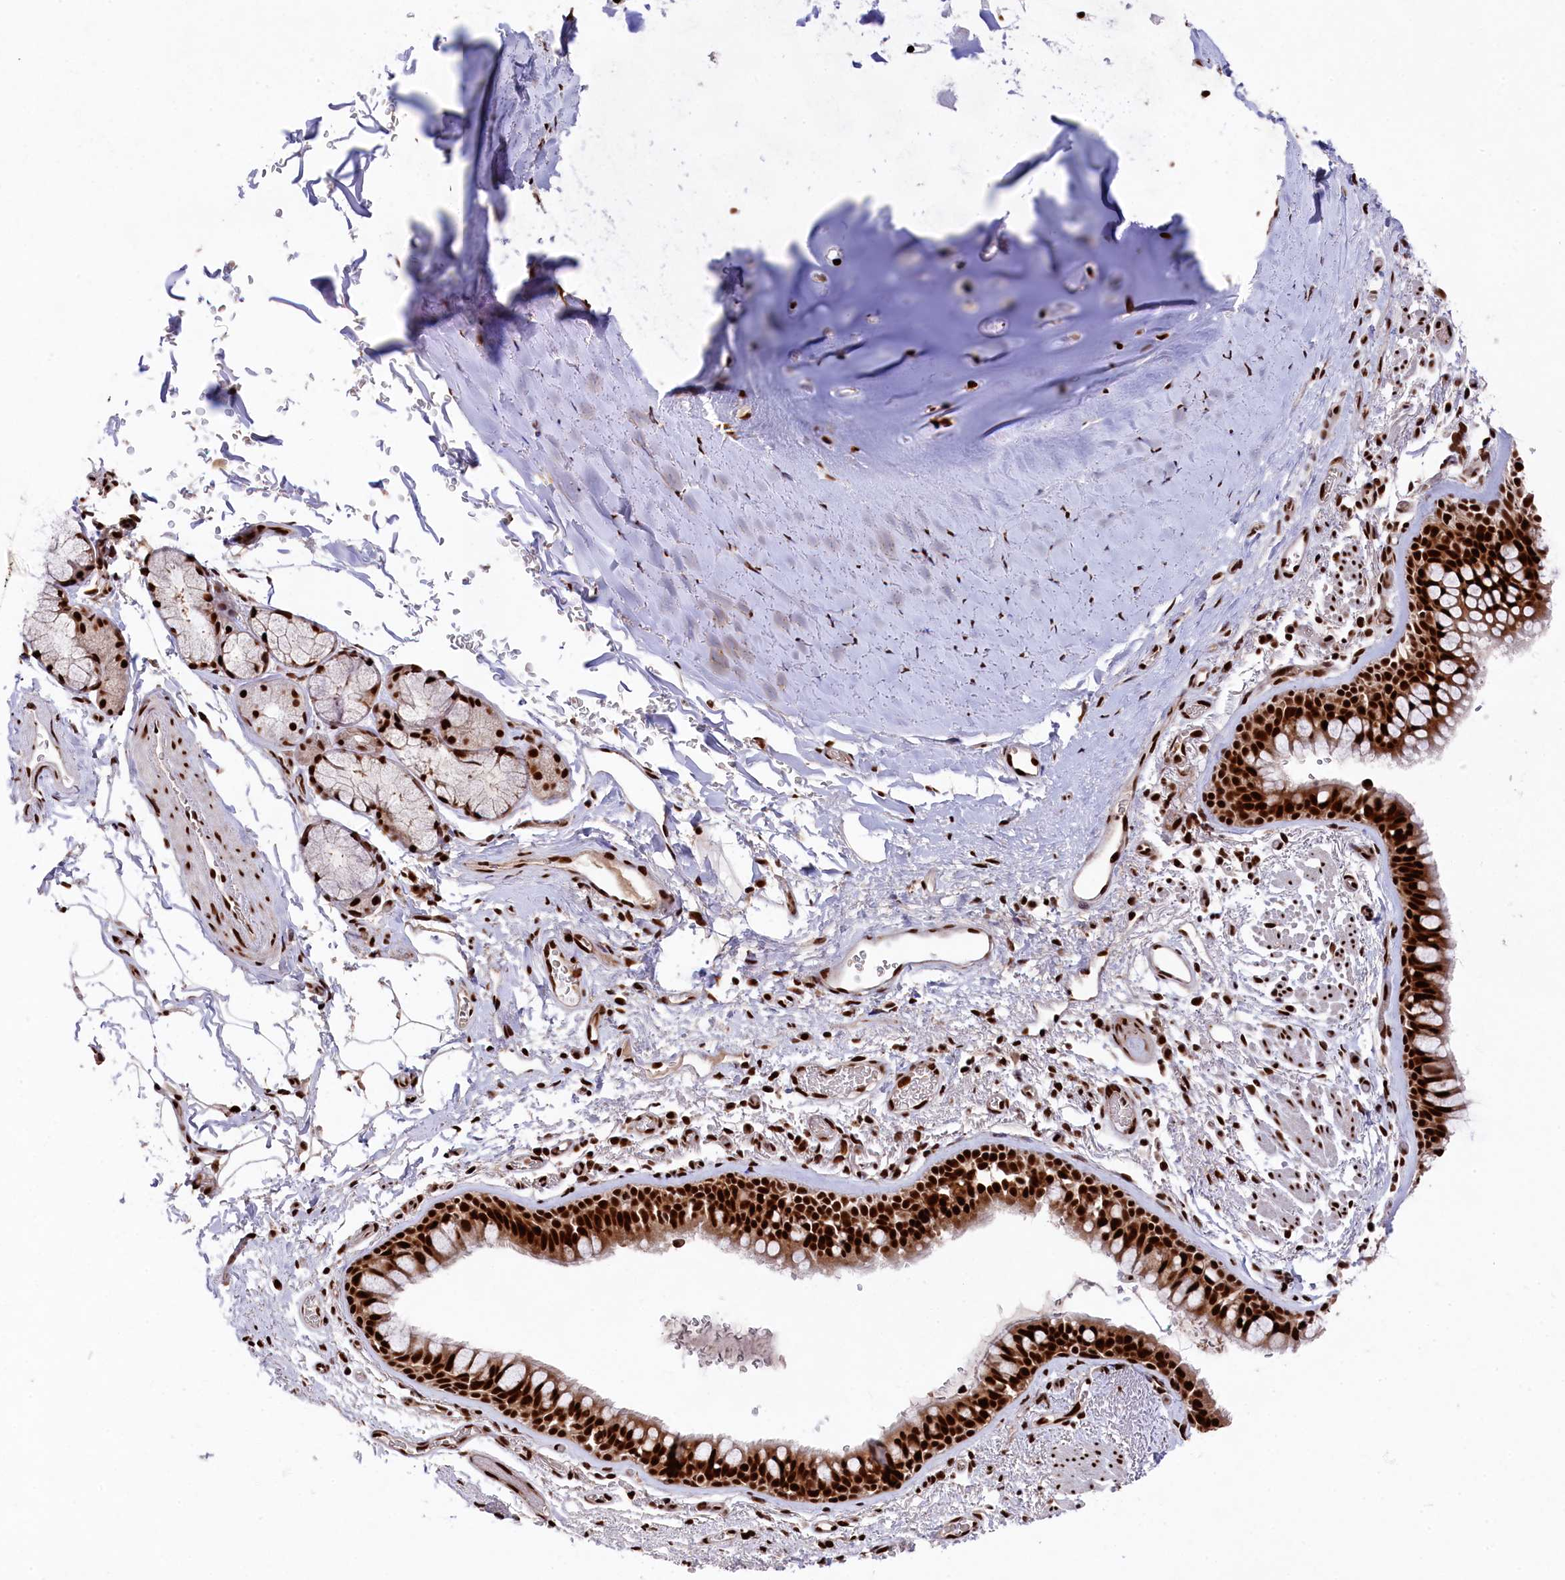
{"staining": {"intensity": "strong", "quantity": ">75%", "location": "cytoplasmic/membranous,nuclear"}, "tissue": "bronchus", "cell_type": "Respiratory epithelial cells", "image_type": "normal", "snomed": [{"axis": "morphology", "description": "Normal tissue, NOS"}, {"axis": "topography", "description": "Bronchus"}], "caption": "A high-resolution histopathology image shows immunohistochemistry staining of normal bronchus, which exhibits strong cytoplasmic/membranous,nuclear staining in approximately >75% of respiratory epithelial cells.", "gene": "PRPF31", "patient": {"sex": "male", "age": 65}}